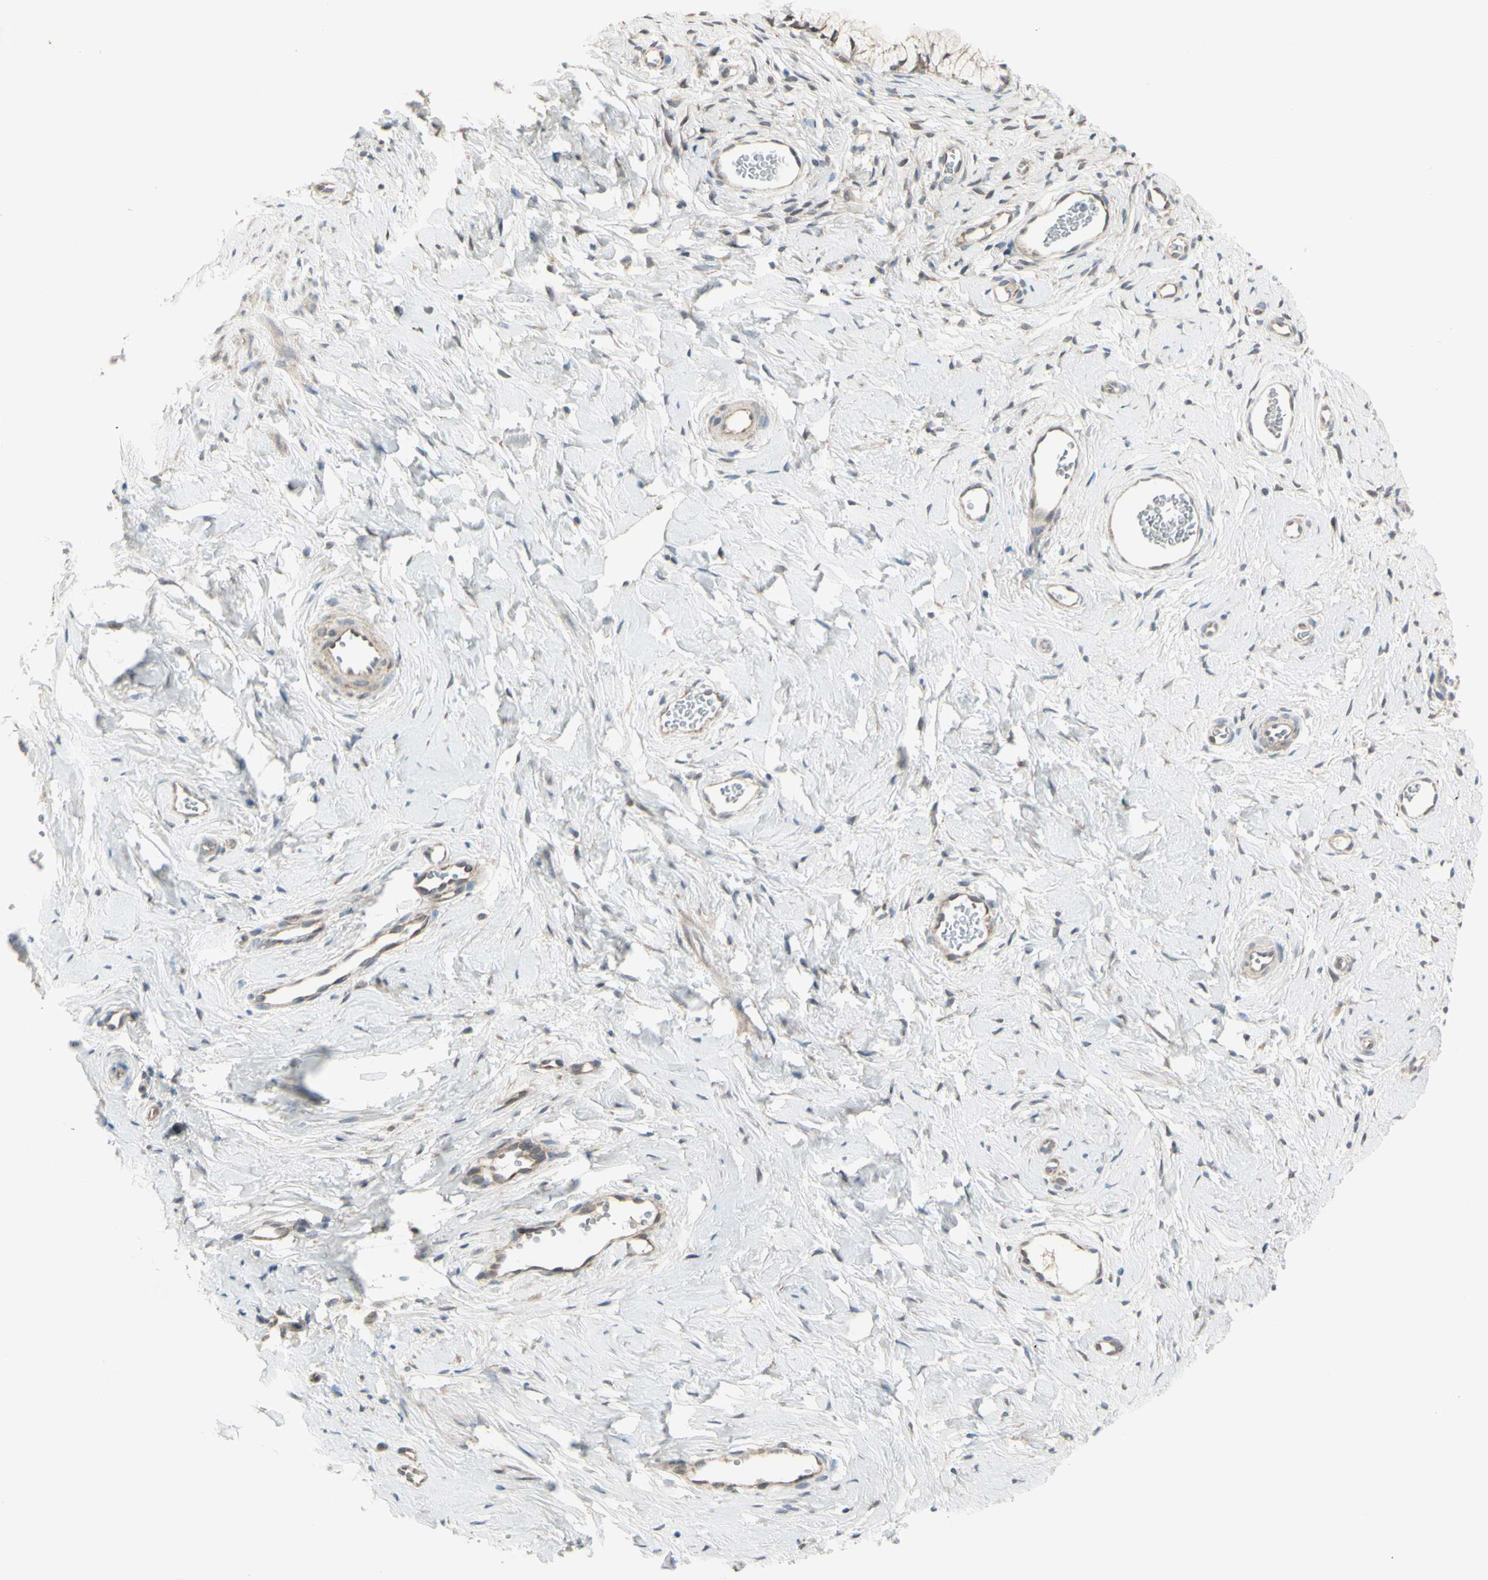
{"staining": {"intensity": "weak", "quantity": "<25%", "location": "cytoplasmic/membranous"}, "tissue": "cervix", "cell_type": "Glandular cells", "image_type": "normal", "snomed": [{"axis": "morphology", "description": "Normal tissue, NOS"}, {"axis": "topography", "description": "Cervix"}], "caption": "IHC of benign cervix exhibits no positivity in glandular cells. (Stains: DAB (3,3'-diaminobenzidine) immunohistochemistry (IHC) with hematoxylin counter stain, Microscopy: brightfield microscopy at high magnification).", "gene": "NAXD", "patient": {"sex": "female", "age": 65}}